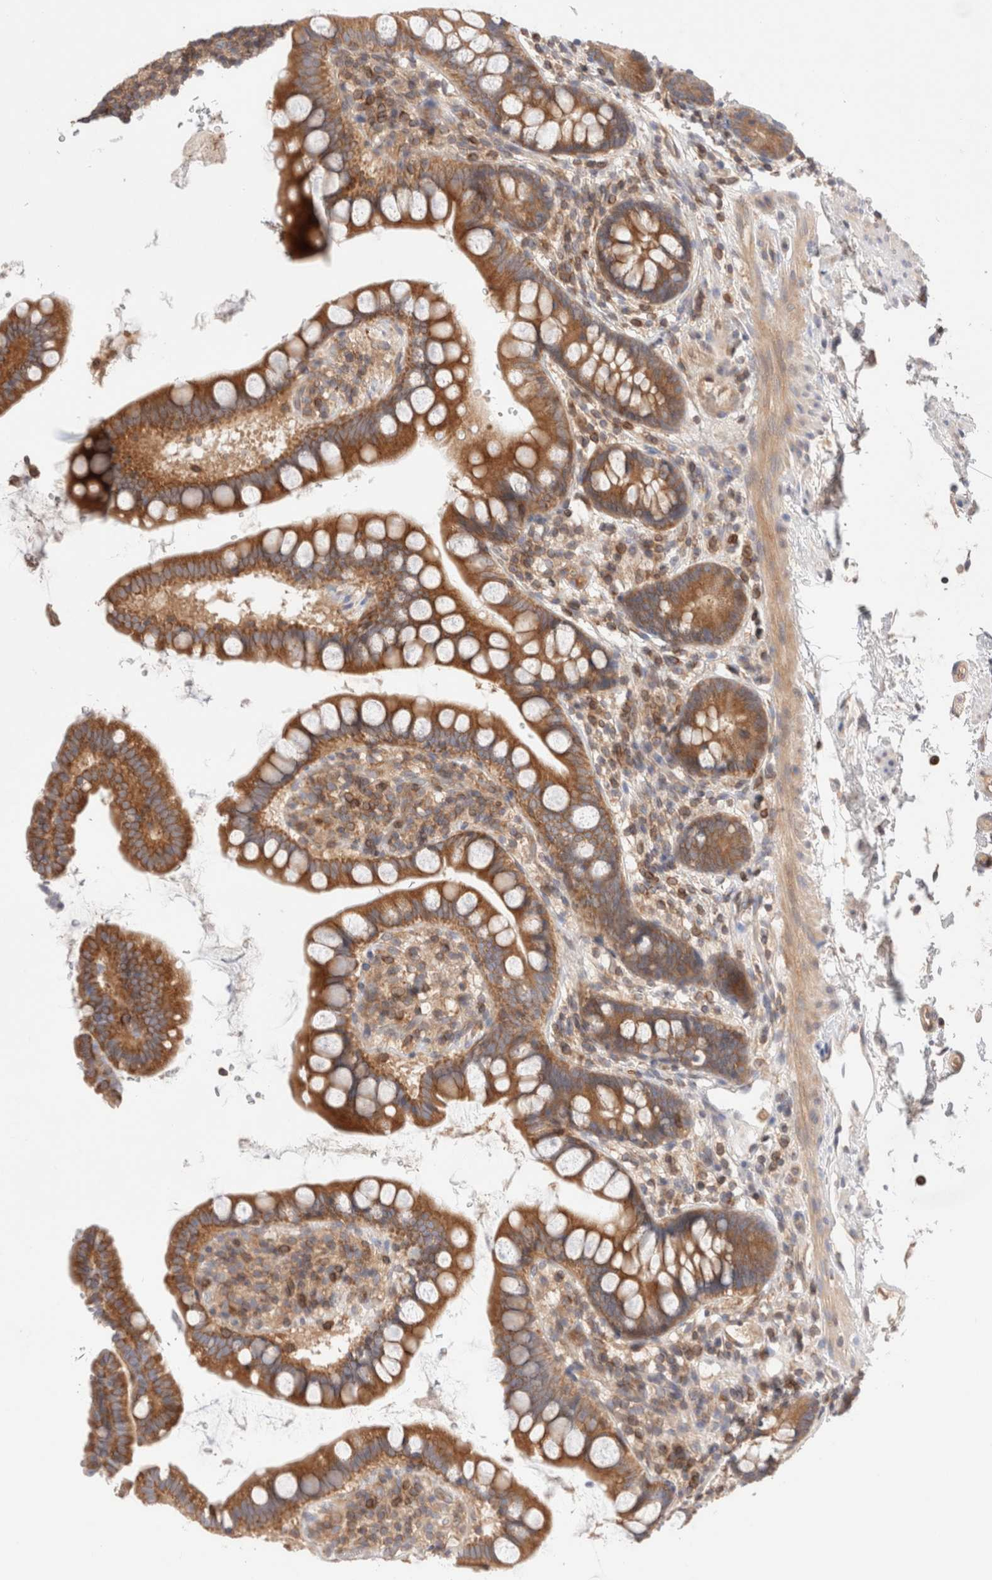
{"staining": {"intensity": "moderate", "quantity": ">75%", "location": "cytoplasmic/membranous"}, "tissue": "small intestine", "cell_type": "Glandular cells", "image_type": "normal", "snomed": [{"axis": "morphology", "description": "Normal tissue, NOS"}, {"axis": "topography", "description": "Smooth muscle"}, {"axis": "topography", "description": "Small intestine"}], "caption": "Immunohistochemistry (IHC) micrograph of unremarkable small intestine: small intestine stained using immunohistochemistry (IHC) exhibits medium levels of moderate protein expression localized specifically in the cytoplasmic/membranous of glandular cells, appearing as a cytoplasmic/membranous brown color.", "gene": "SIKE1", "patient": {"sex": "female", "age": 84}}